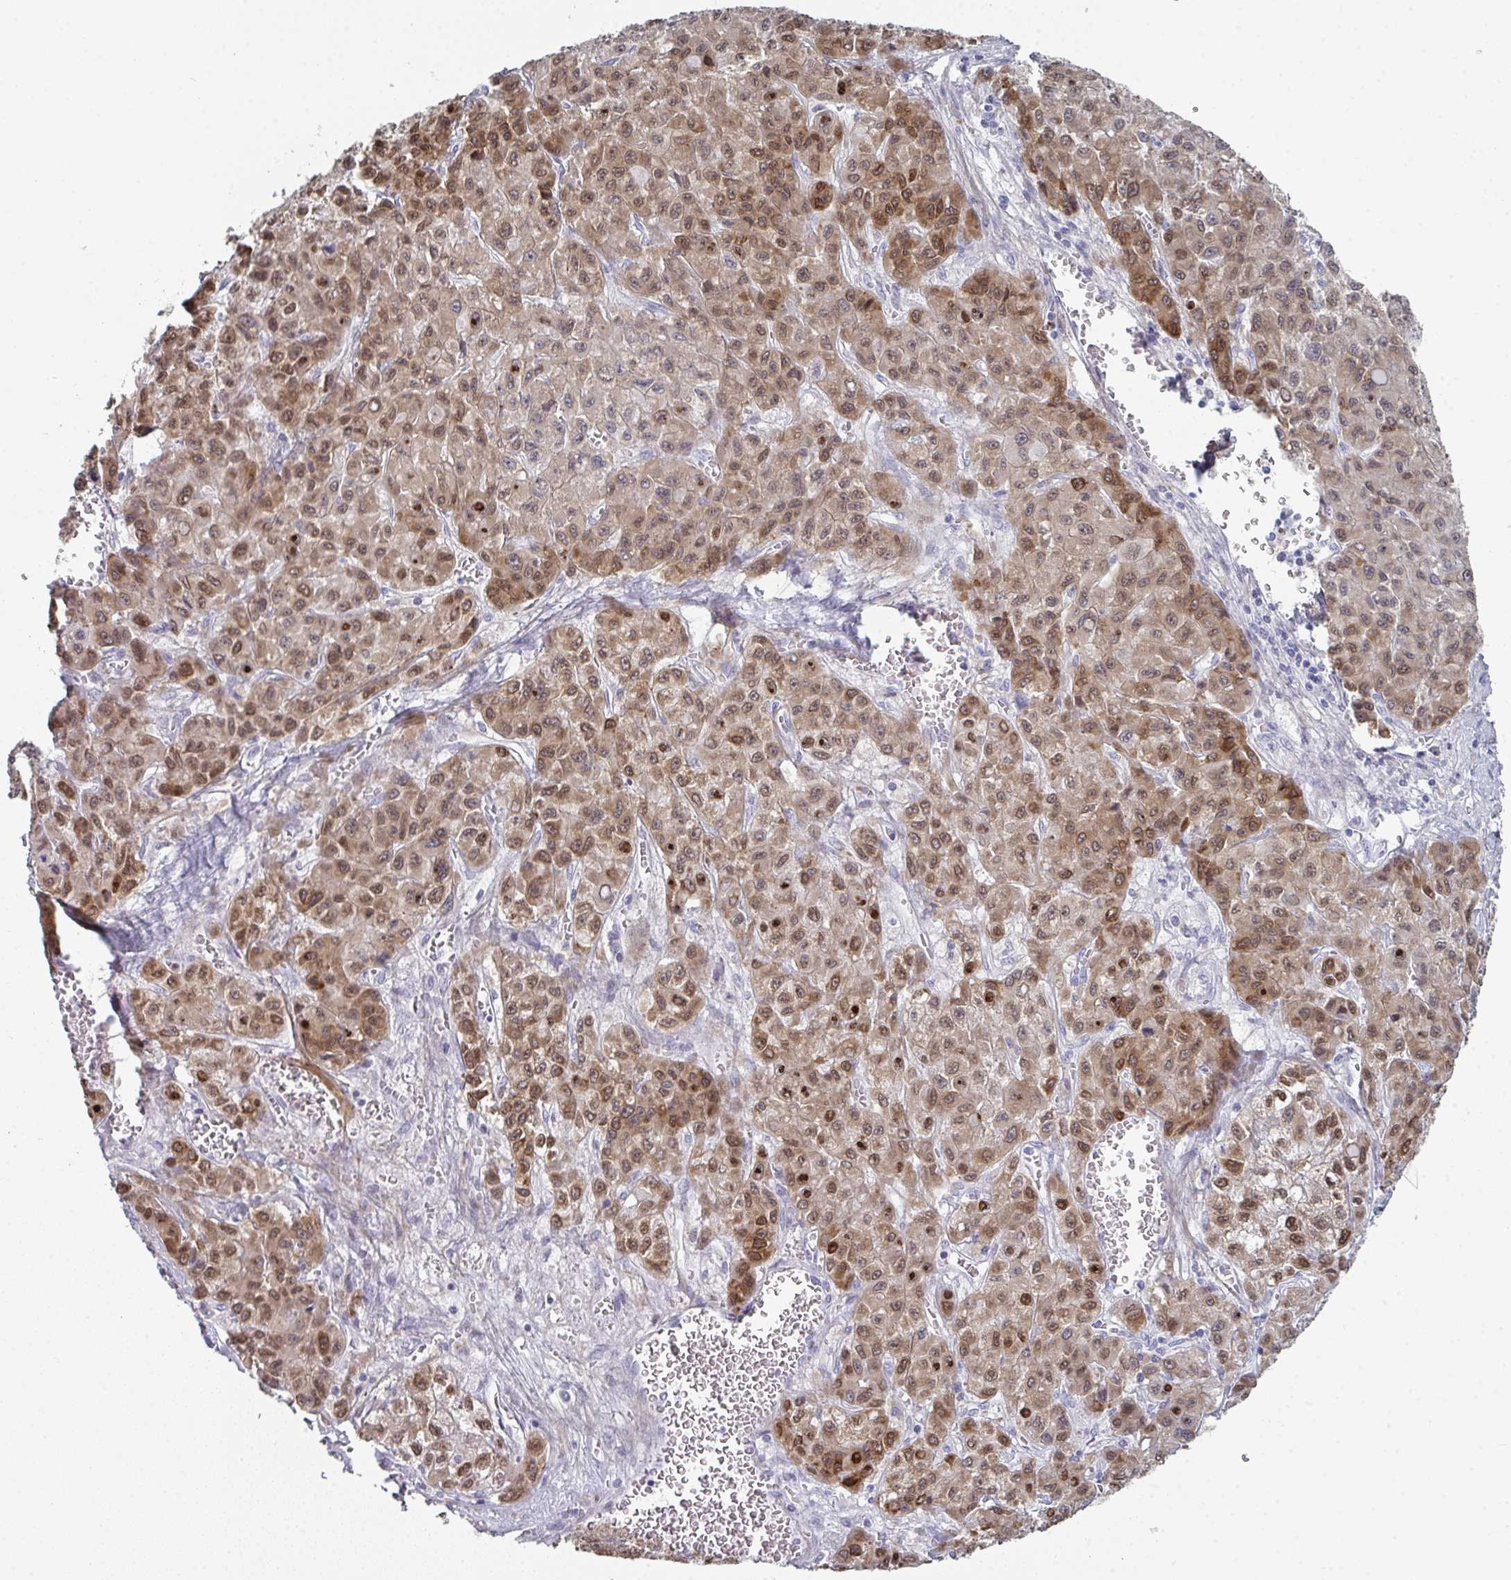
{"staining": {"intensity": "moderate", "quantity": ">75%", "location": "cytoplasmic/membranous,nuclear"}, "tissue": "liver cancer", "cell_type": "Tumor cells", "image_type": "cancer", "snomed": [{"axis": "morphology", "description": "Carcinoma, Hepatocellular, NOS"}, {"axis": "topography", "description": "Liver"}], "caption": "IHC micrograph of liver cancer (hepatocellular carcinoma) stained for a protein (brown), which exhibits medium levels of moderate cytoplasmic/membranous and nuclear positivity in approximately >75% of tumor cells.", "gene": "A1CF", "patient": {"sex": "male", "age": 70}}